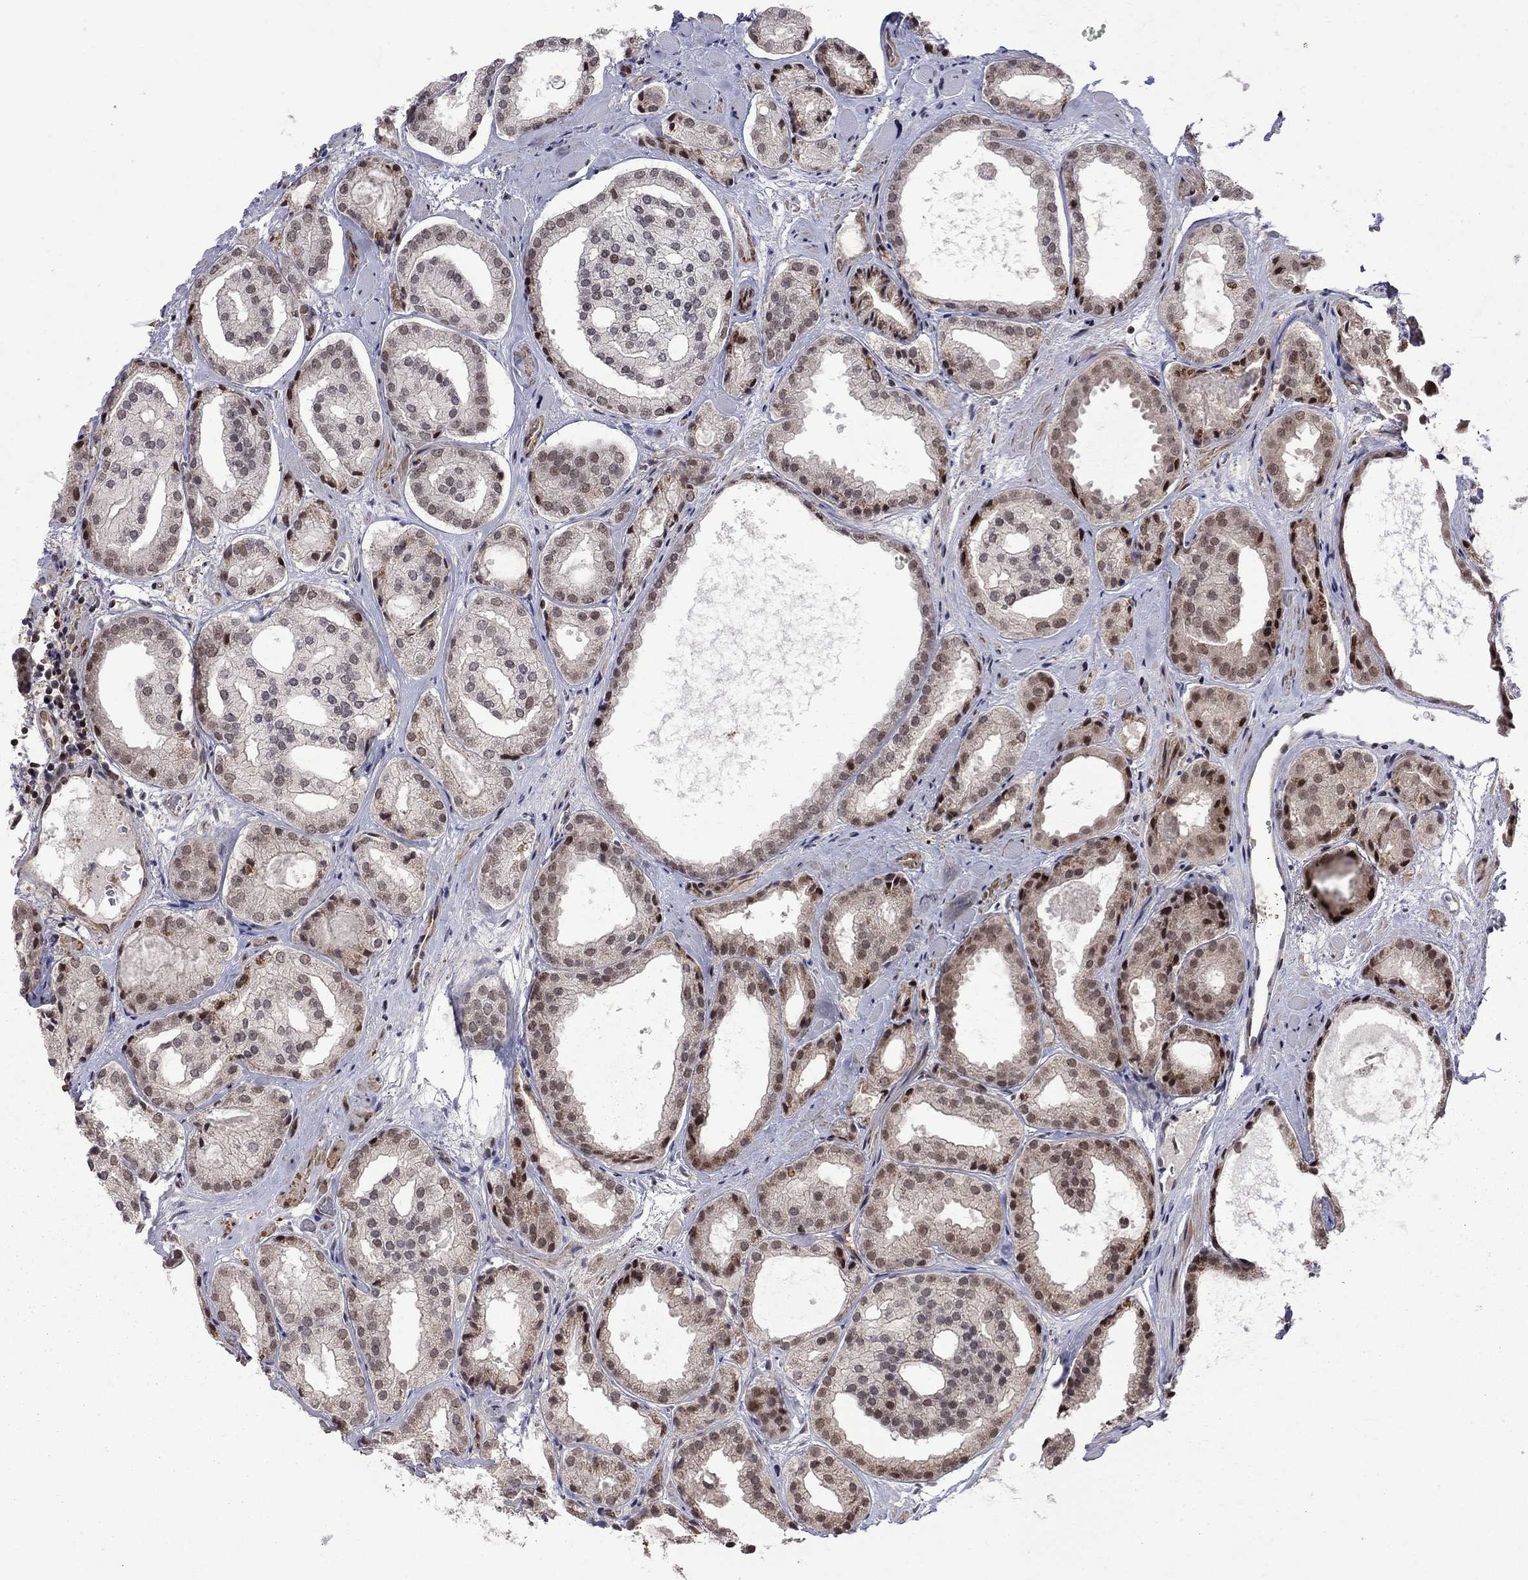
{"staining": {"intensity": "strong", "quantity": "<25%", "location": "nuclear"}, "tissue": "prostate cancer", "cell_type": "Tumor cells", "image_type": "cancer", "snomed": [{"axis": "morphology", "description": "Adenocarcinoma, Low grade"}, {"axis": "topography", "description": "Prostate"}], "caption": "The immunohistochemical stain labels strong nuclear expression in tumor cells of prostate adenocarcinoma (low-grade) tissue.", "gene": "BRF1", "patient": {"sex": "male", "age": 69}}